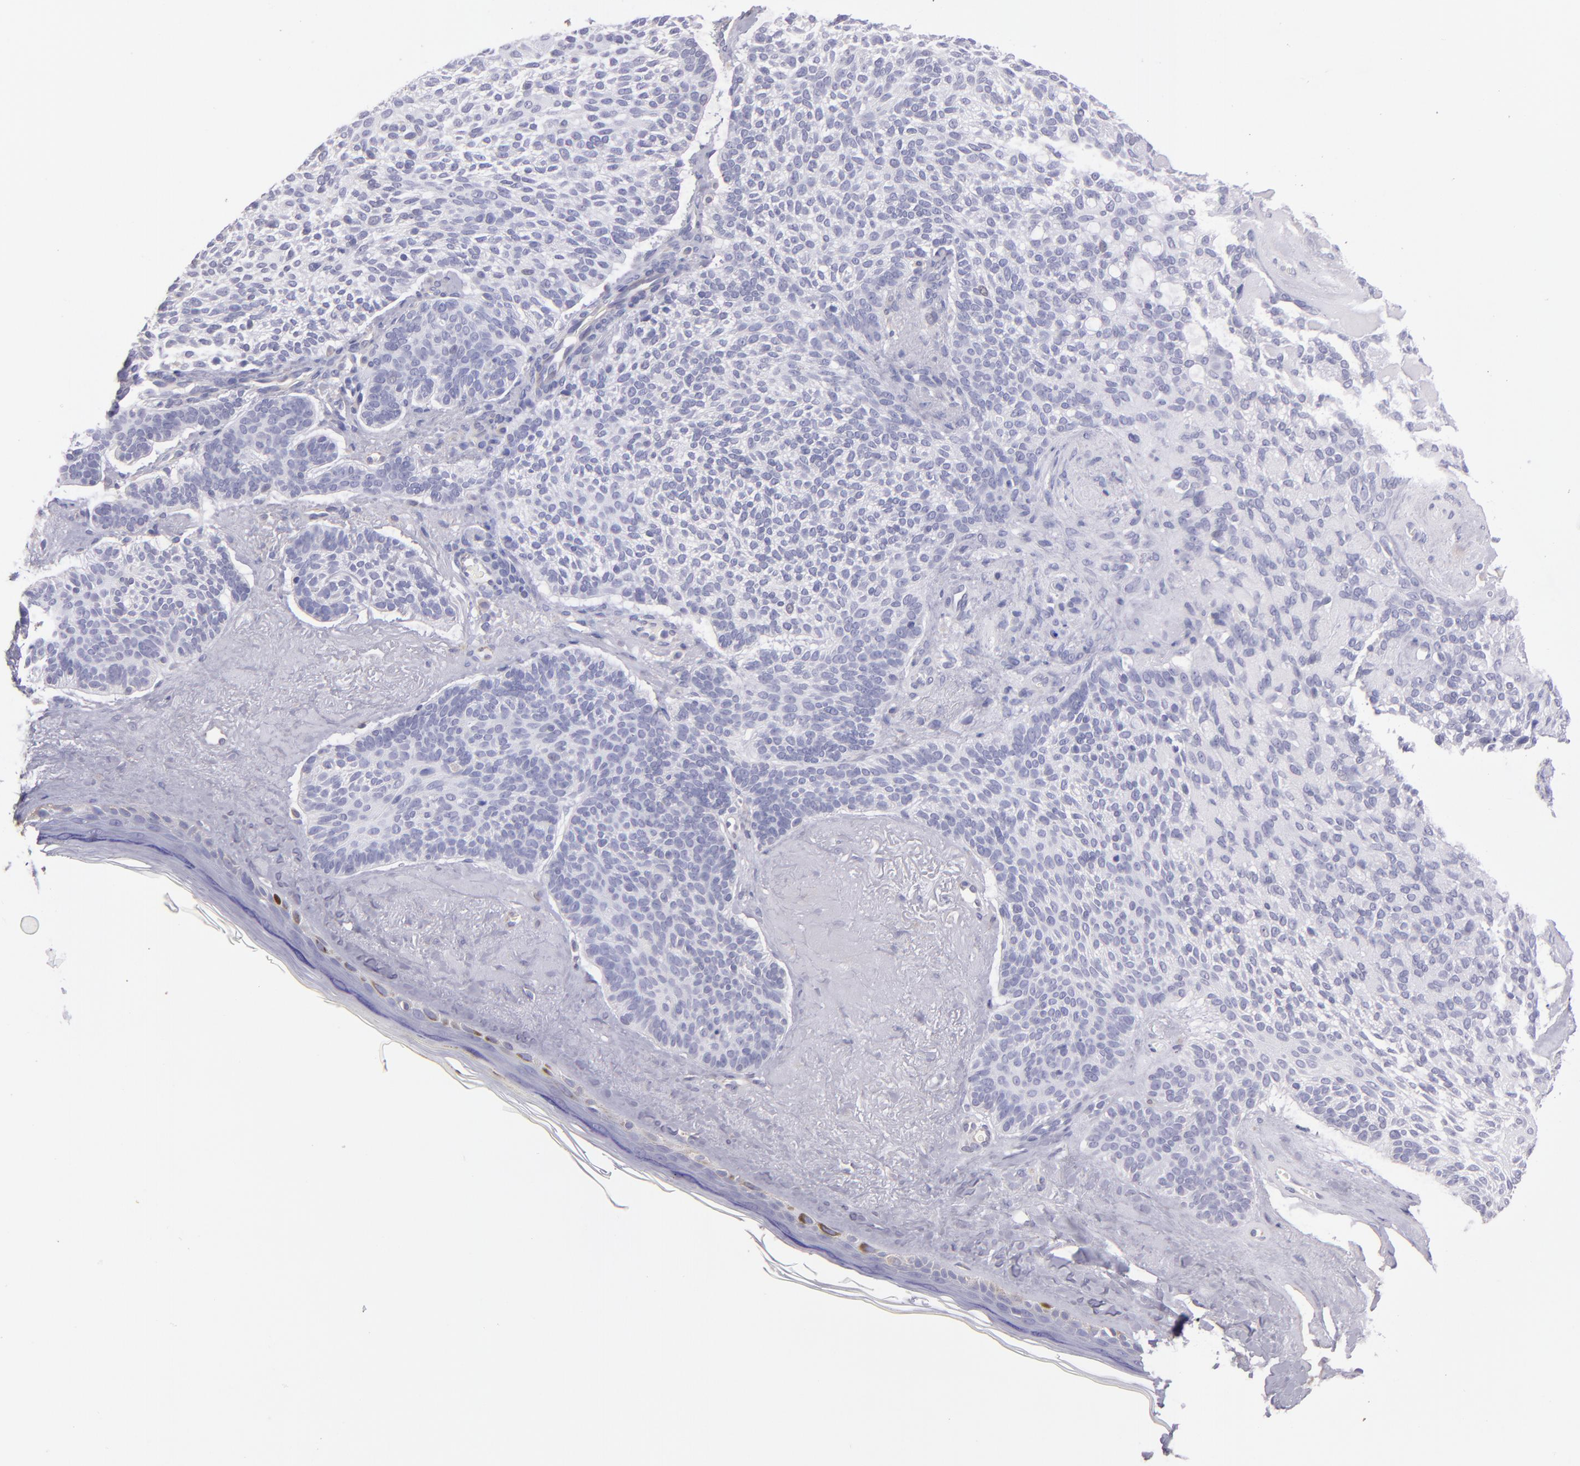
{"staining": {"intensity": "negative", "quantity": "none", "location": "none"}, "tissue": "skin cancer", "cell_type": "Tumor cells", "image_type": "cancer", "snomed": [{"axis": "morphology", "description": "Normal tissue, NOS"}, {"axis": "morphology", "description": "Basal cell carcinoma"}, {"axis": "topography", "description": "Skin"}], "caption": "Tumor cells show no significant protein expression in skin basal cell carcinoma.", "gene": "TG", "patient": {"sex": "female", "age": 70}}